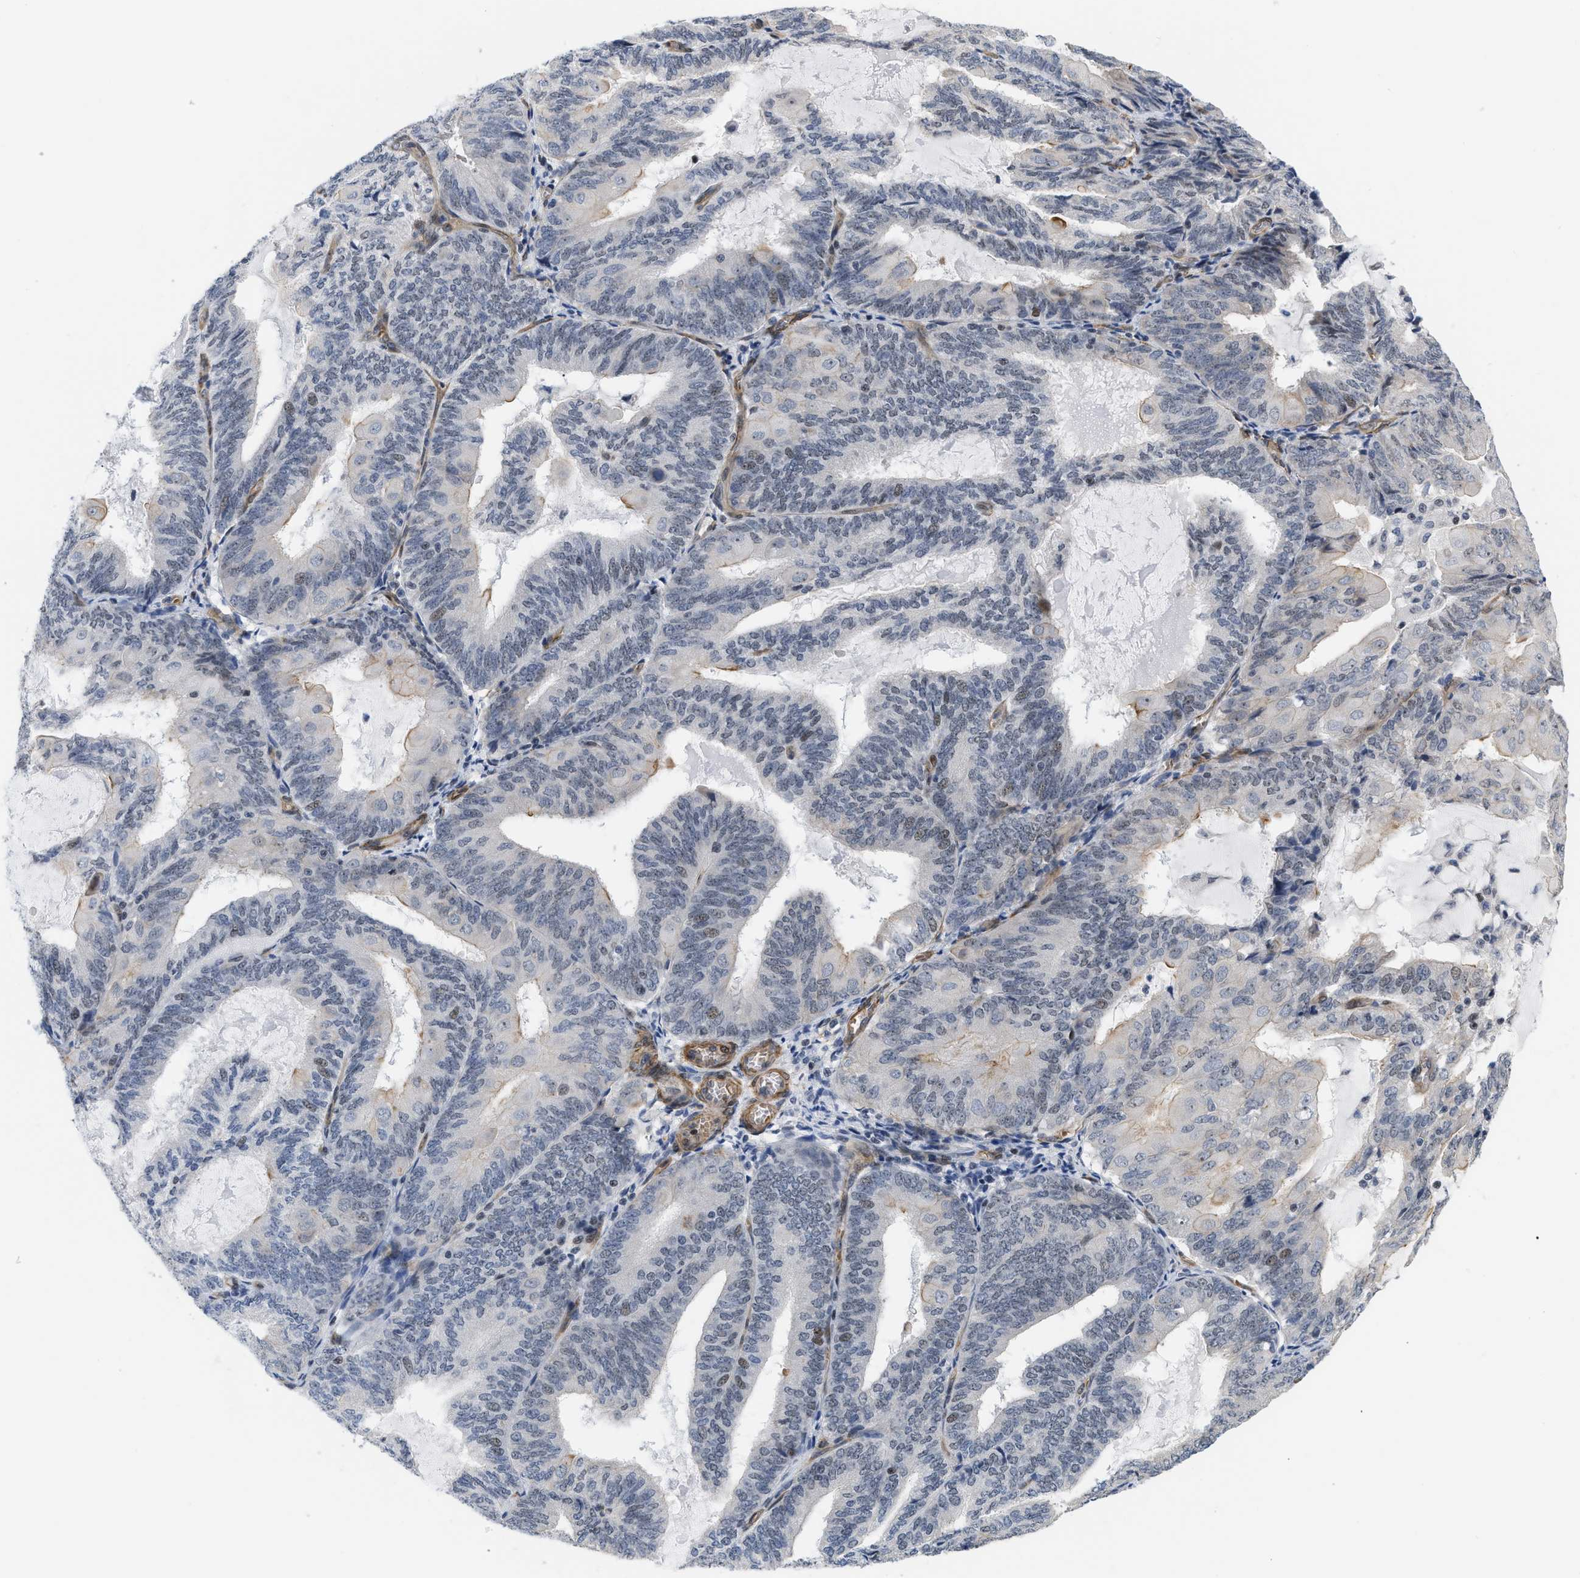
{"staining": {"intensity": "negative", "quantity": "none", "location": "none"}, "tissue": "endometrial cancer", "cell_type": "Tumor cells", "image_type": "cancer", "snomed": [{"axis": "morphology", "description": "Adenocarcinoma, NOS"}, {"axis": "topography", "description": "Endometrium"}], "caption": "Photomicrograph shows no significant protein positivity in tumor cells of endometrial cancer (adenocarcinoma).", "gene": "GPRASP2", "patient": {"sex": "female", "age": 81}}